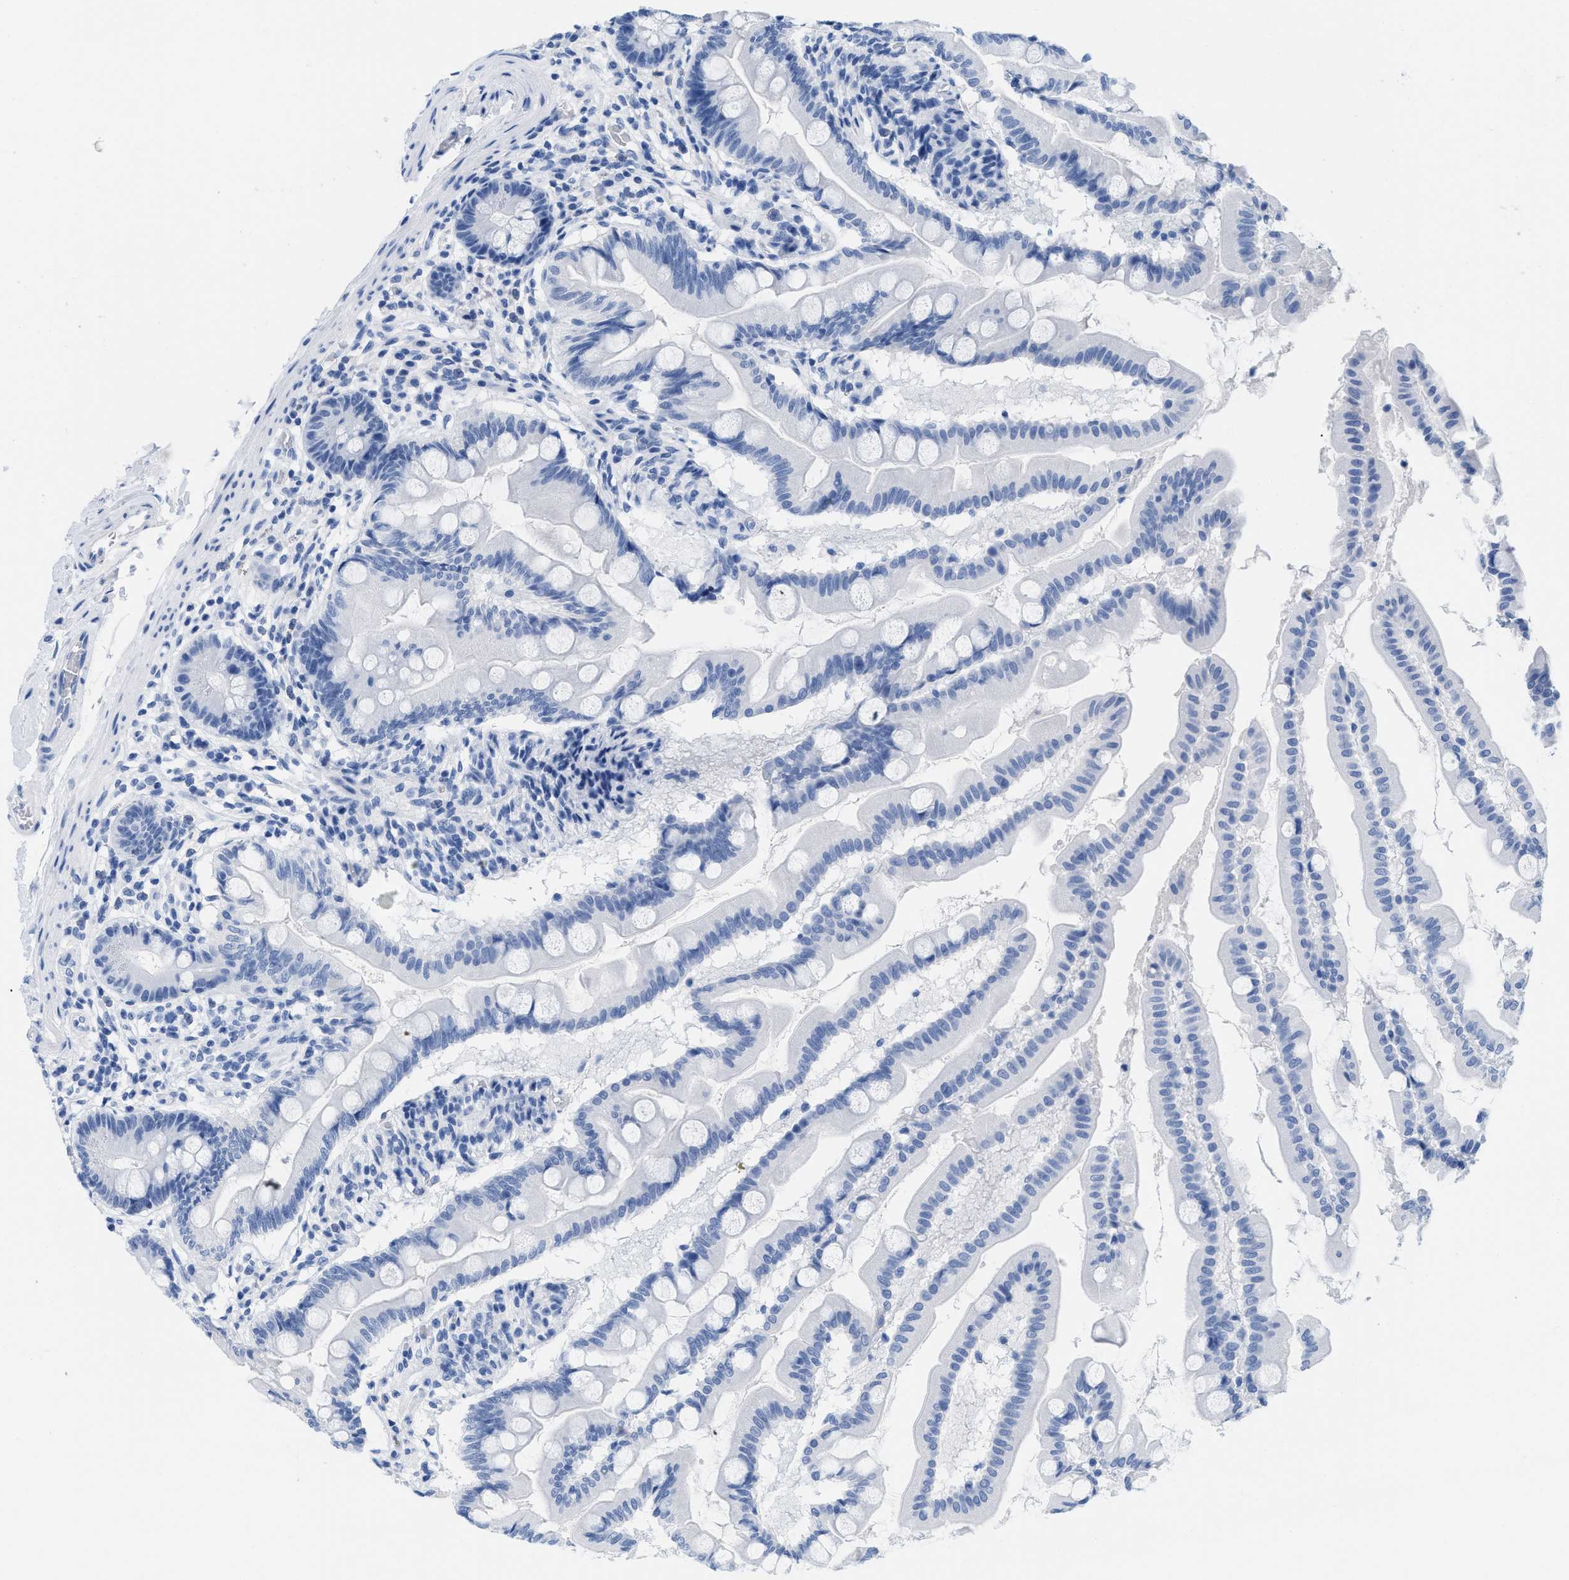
{"staining": {"intensity": "negative", "quantity": "none", "location": "none"}, "tissue": "small intestine", "cell_type": "Glandular cells", "image_type": "normal", "snomed": [{"axis": "morphology", "description": "Normal tissue, NOS"}, {"axis": "topography", "description": "Small intestine"}], "caption": "The image displays no significant positivity in glandular cells of small intestine.", "gene": "CR1", "patient": {"sex": "female", "age": 56}}